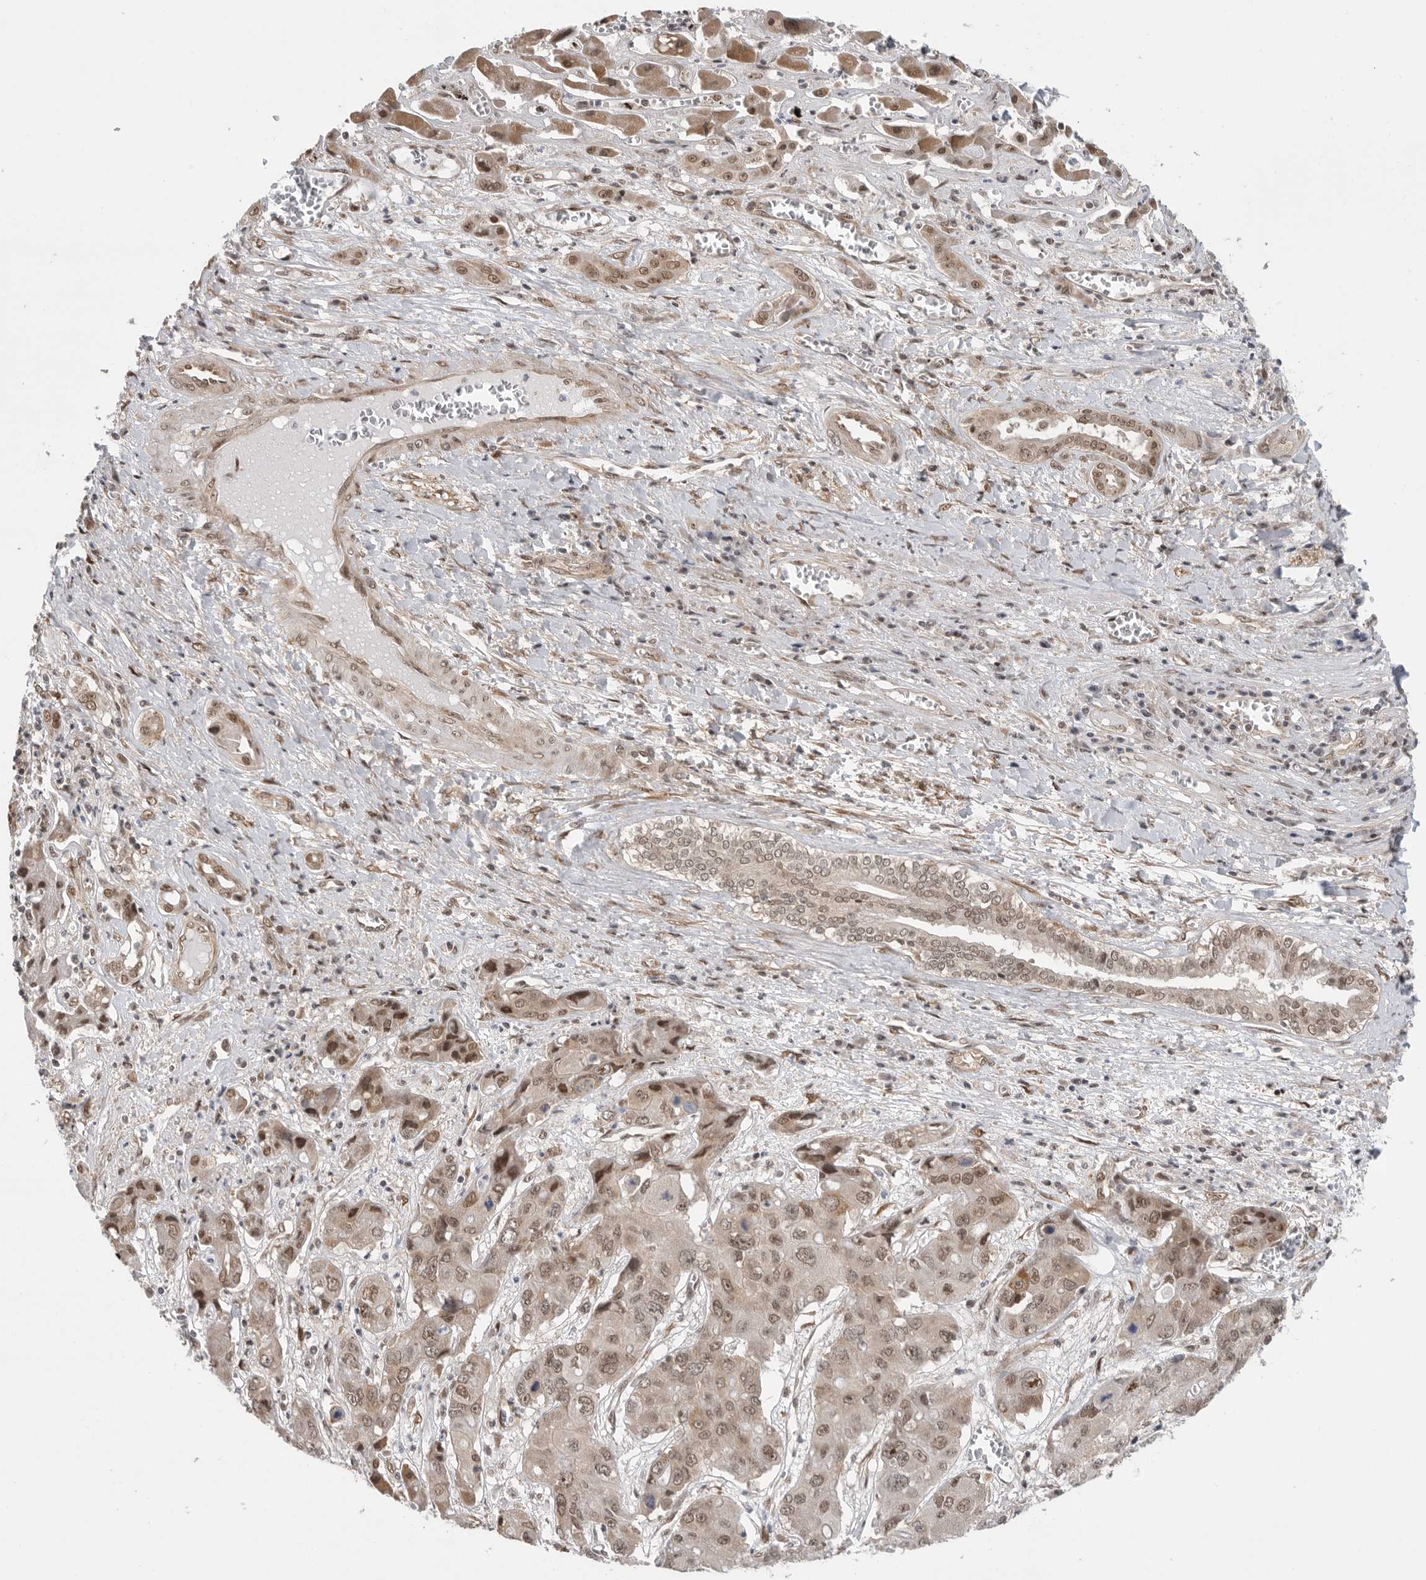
{"staining": {"intensity": "moderate", "quantity": ">75%", "location": "cytoplasmic/membranous,nuclear"}, "tissue": "liver cancer", "cell_type": "Tumor cells", "image_type": "cancer", "snomed": [{"axis": "morphology", "description": "Cholangiocarcinoma"}, {"axis": "topography", "description": "Liver"}], "caption": "Immunohistochemical staining of cholangiocarcinoma (liver) displays medium levels of moderate cytoplasmic/membranous and nuclear protein expression in approximately >75% of tumor cells. Ihc stains the protein of interest in brown and the nuclei are stained blue.", "gene": "VPS50", "patient": {"sex": "male", "age": 67}}